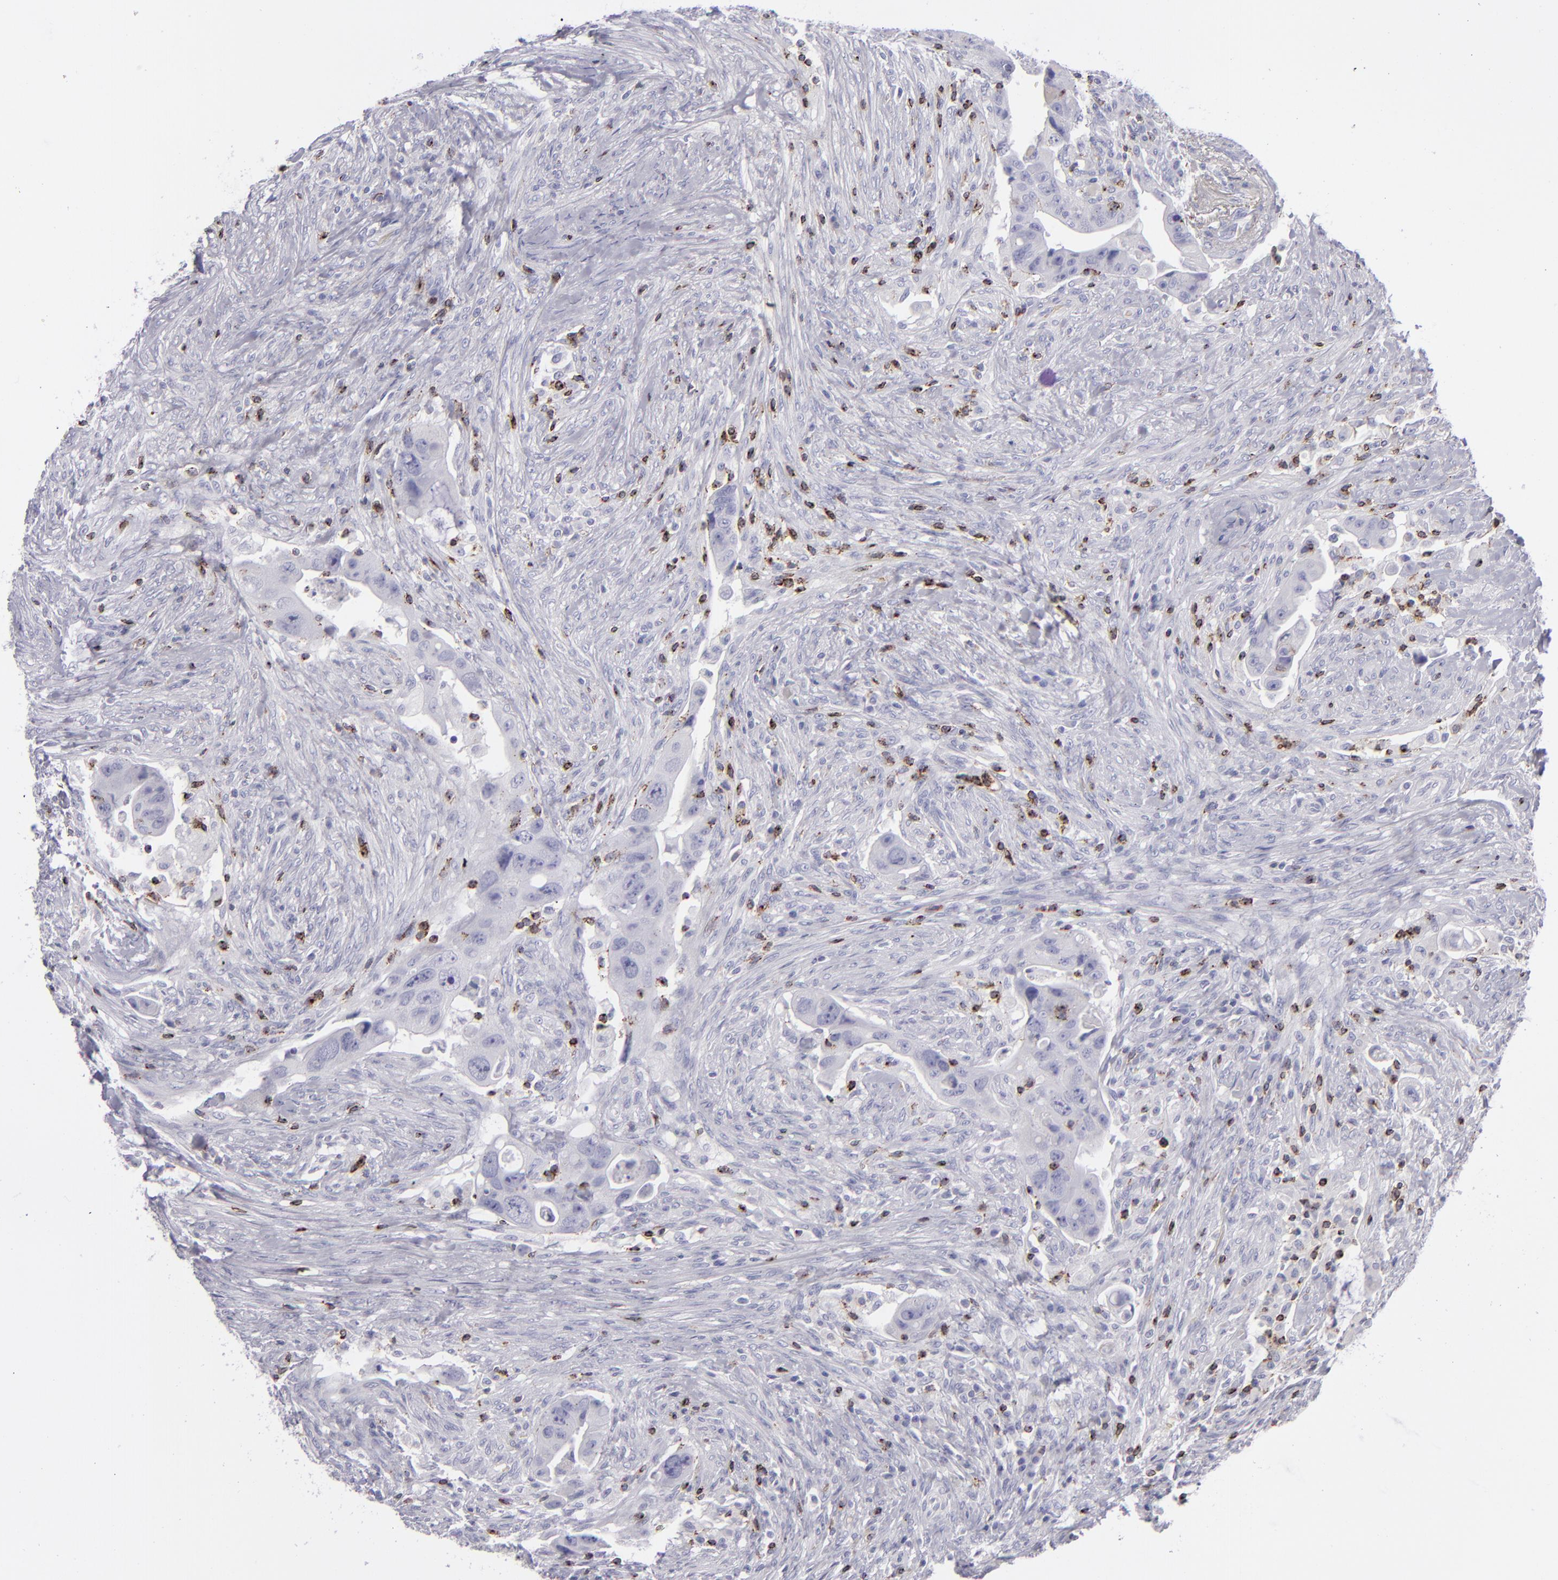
{"staining": {"intensity": "negative", "quantity": "none", "location": "none"}, "tissue": "colorectal cancer", "cell_type": "Tumor cells", "image_type": "cancer", "snomed": [{"axis": "morphology", "description": "Adenocarcinoma, NOS"}, {"axis": "topography", "description": "Rectum"}], "caption": "An image of human colorectal adenocarcinoma is negative for staining in tumor cells.", "gene": "CD2", "patient": {"sex": "female", "age": 71}}